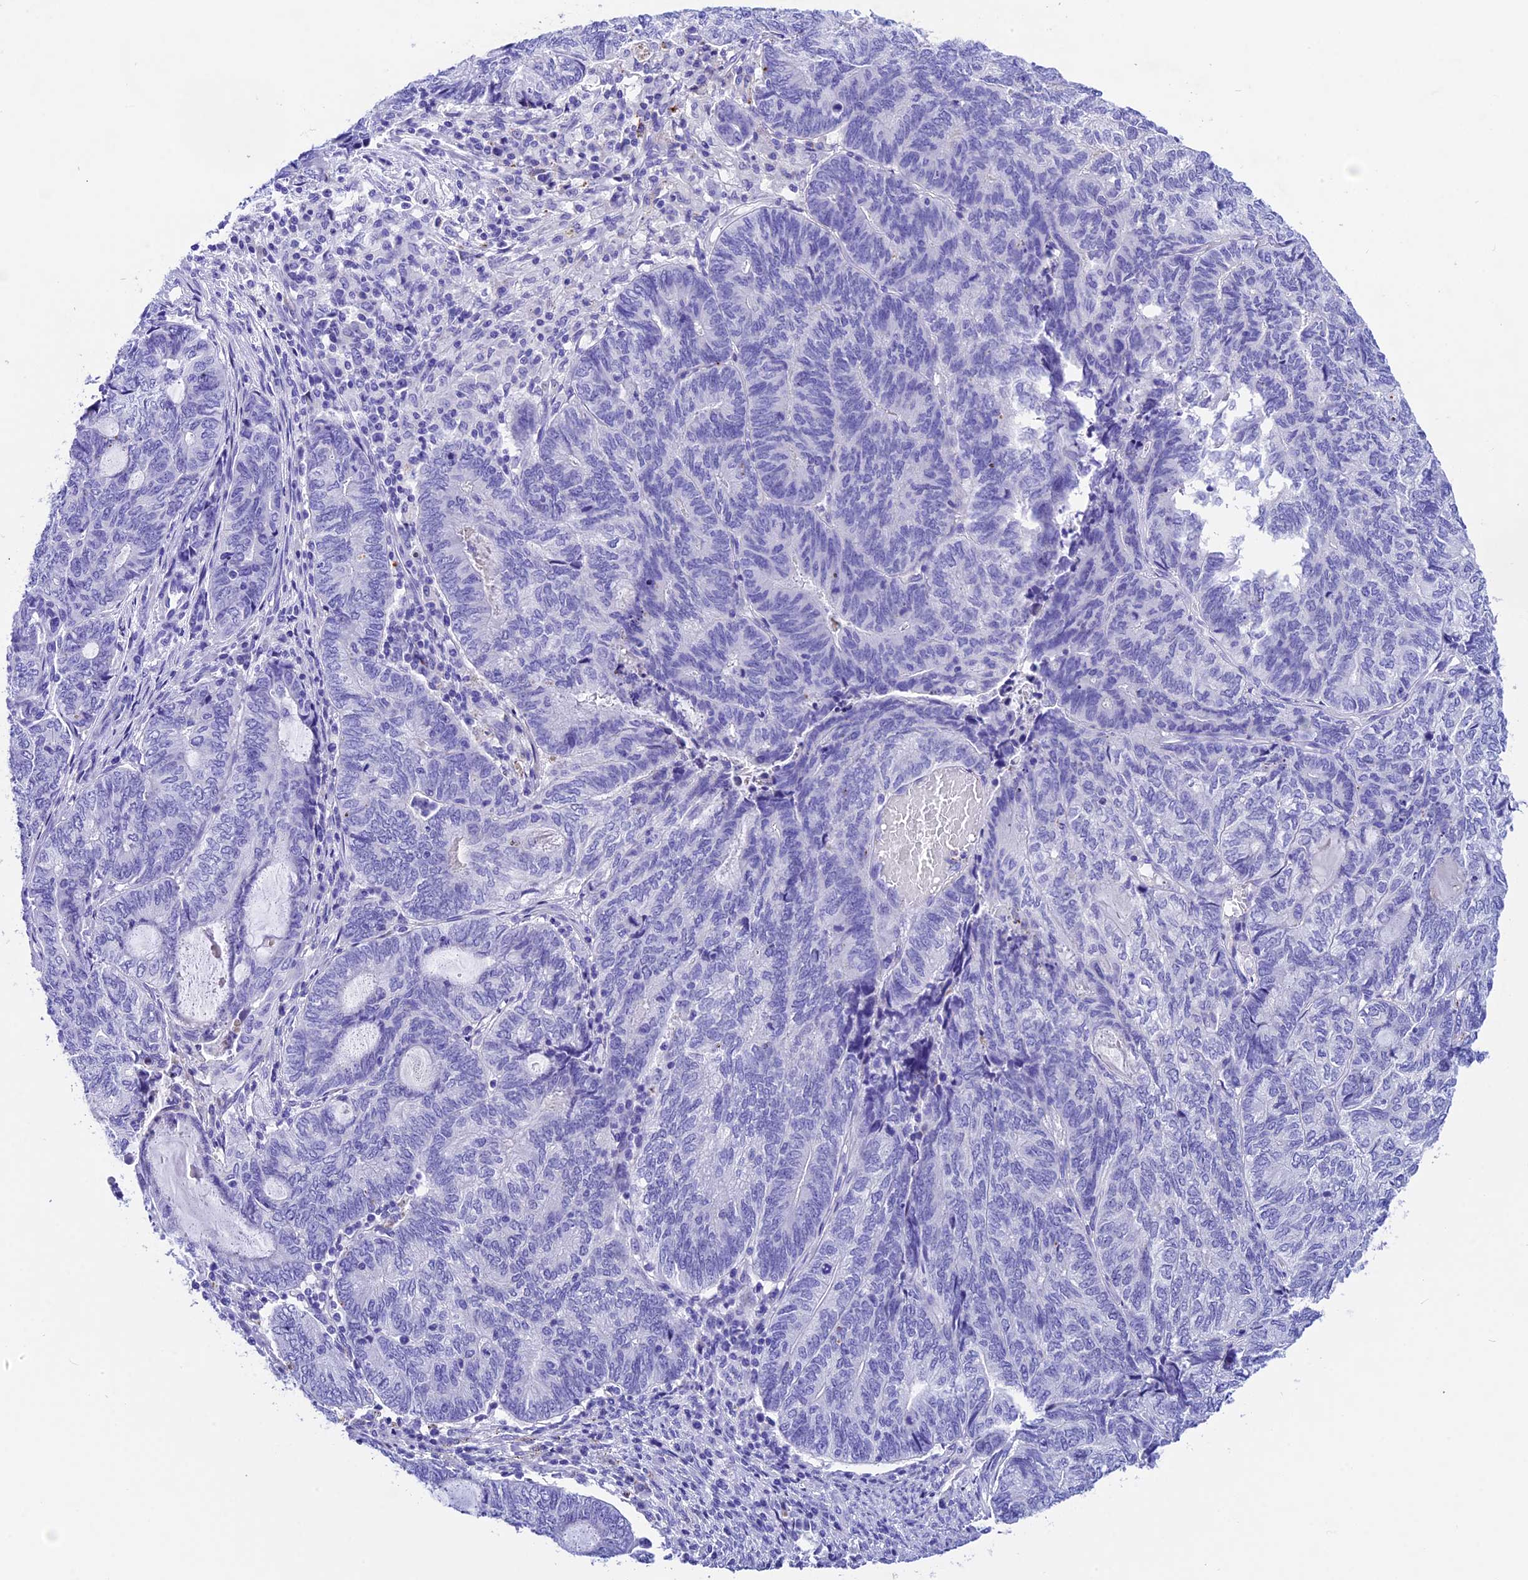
{"staining": {"intensity": "negative", "quantity": "none", "location": "none"}, "tissue": "endometrial cancer", "cell_type": "Tumor cells", "image_type": "cancer", "snomed": [{"axis": "morphology", "description": "Adenocarcinoma, NOS"}, {"axis": "topography", "description": "Uterus"}, {"axis": "topography", "description": "Endometrium"}], "caption": "Tumor cells show no significant protein positivity in endometrial cancer (adenocarcinoma). (DAB (3,3'-diaminobenzidine) IHC with hematoxylin counter stain).", "gene": "PSG11", "patient": {"sex": "female", "age": 70}}